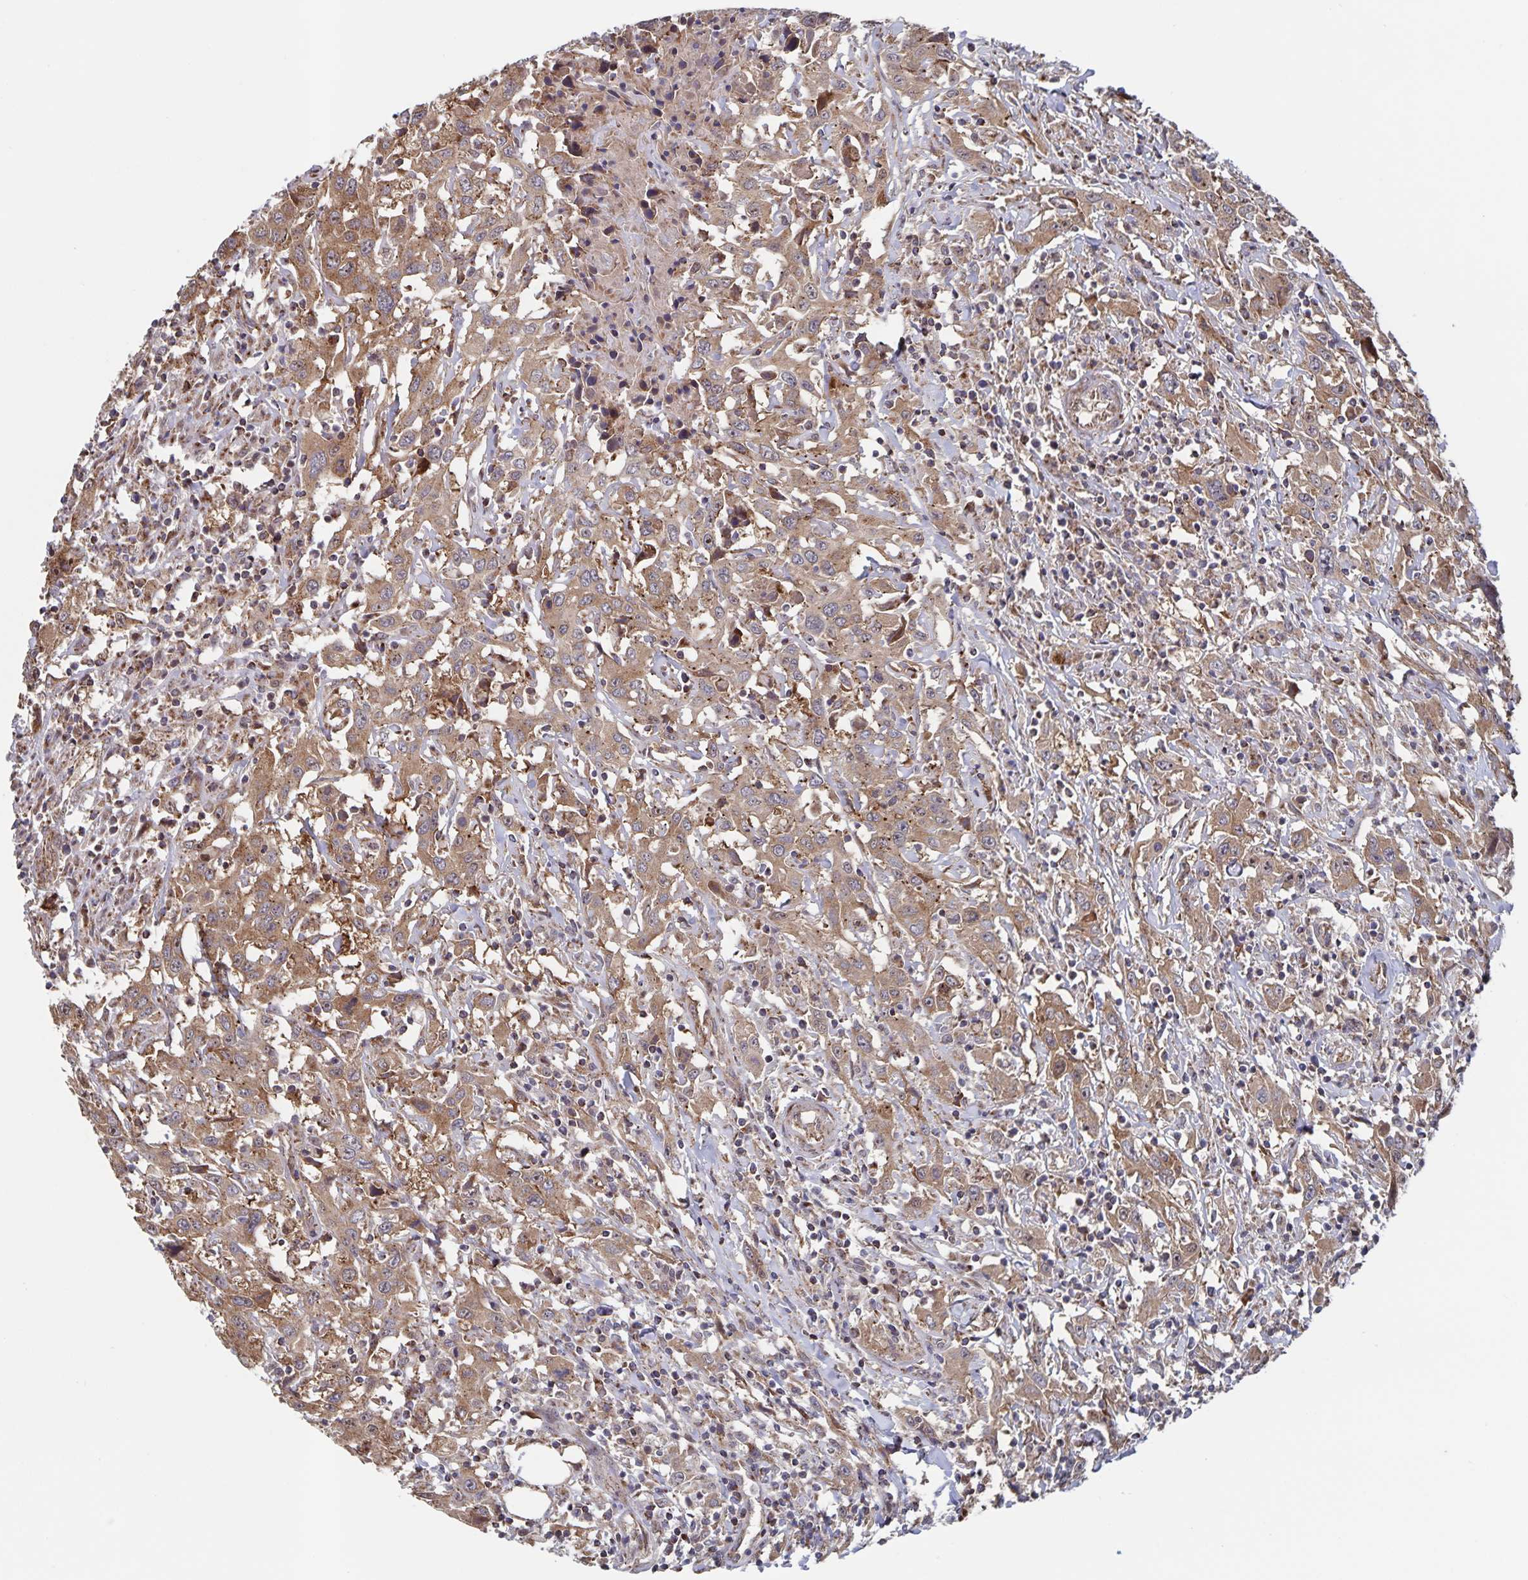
{"staining": {"intensity": "moderate", "quantity": ">75%", "location": "cytoplasmic/membranous"}, "tissue": "urothelial cancer", "cell_type": "Tumor cells", "image_type": "cancer", "snomed": [{"axis": "morphology", "description": "Urothelial carcinoma, High grade"}, {"axis": "topography", "description": "Urinary bladder"}], "caption": "Moderate cytoplasmic/membranous staining for a protein is appreciated in about >75% of tumor cells of urothelial carcinoma (high-grade) using immunohistochemistry.", "gene": "ACACA", "patient": {"sex": "male", "age": 61}}